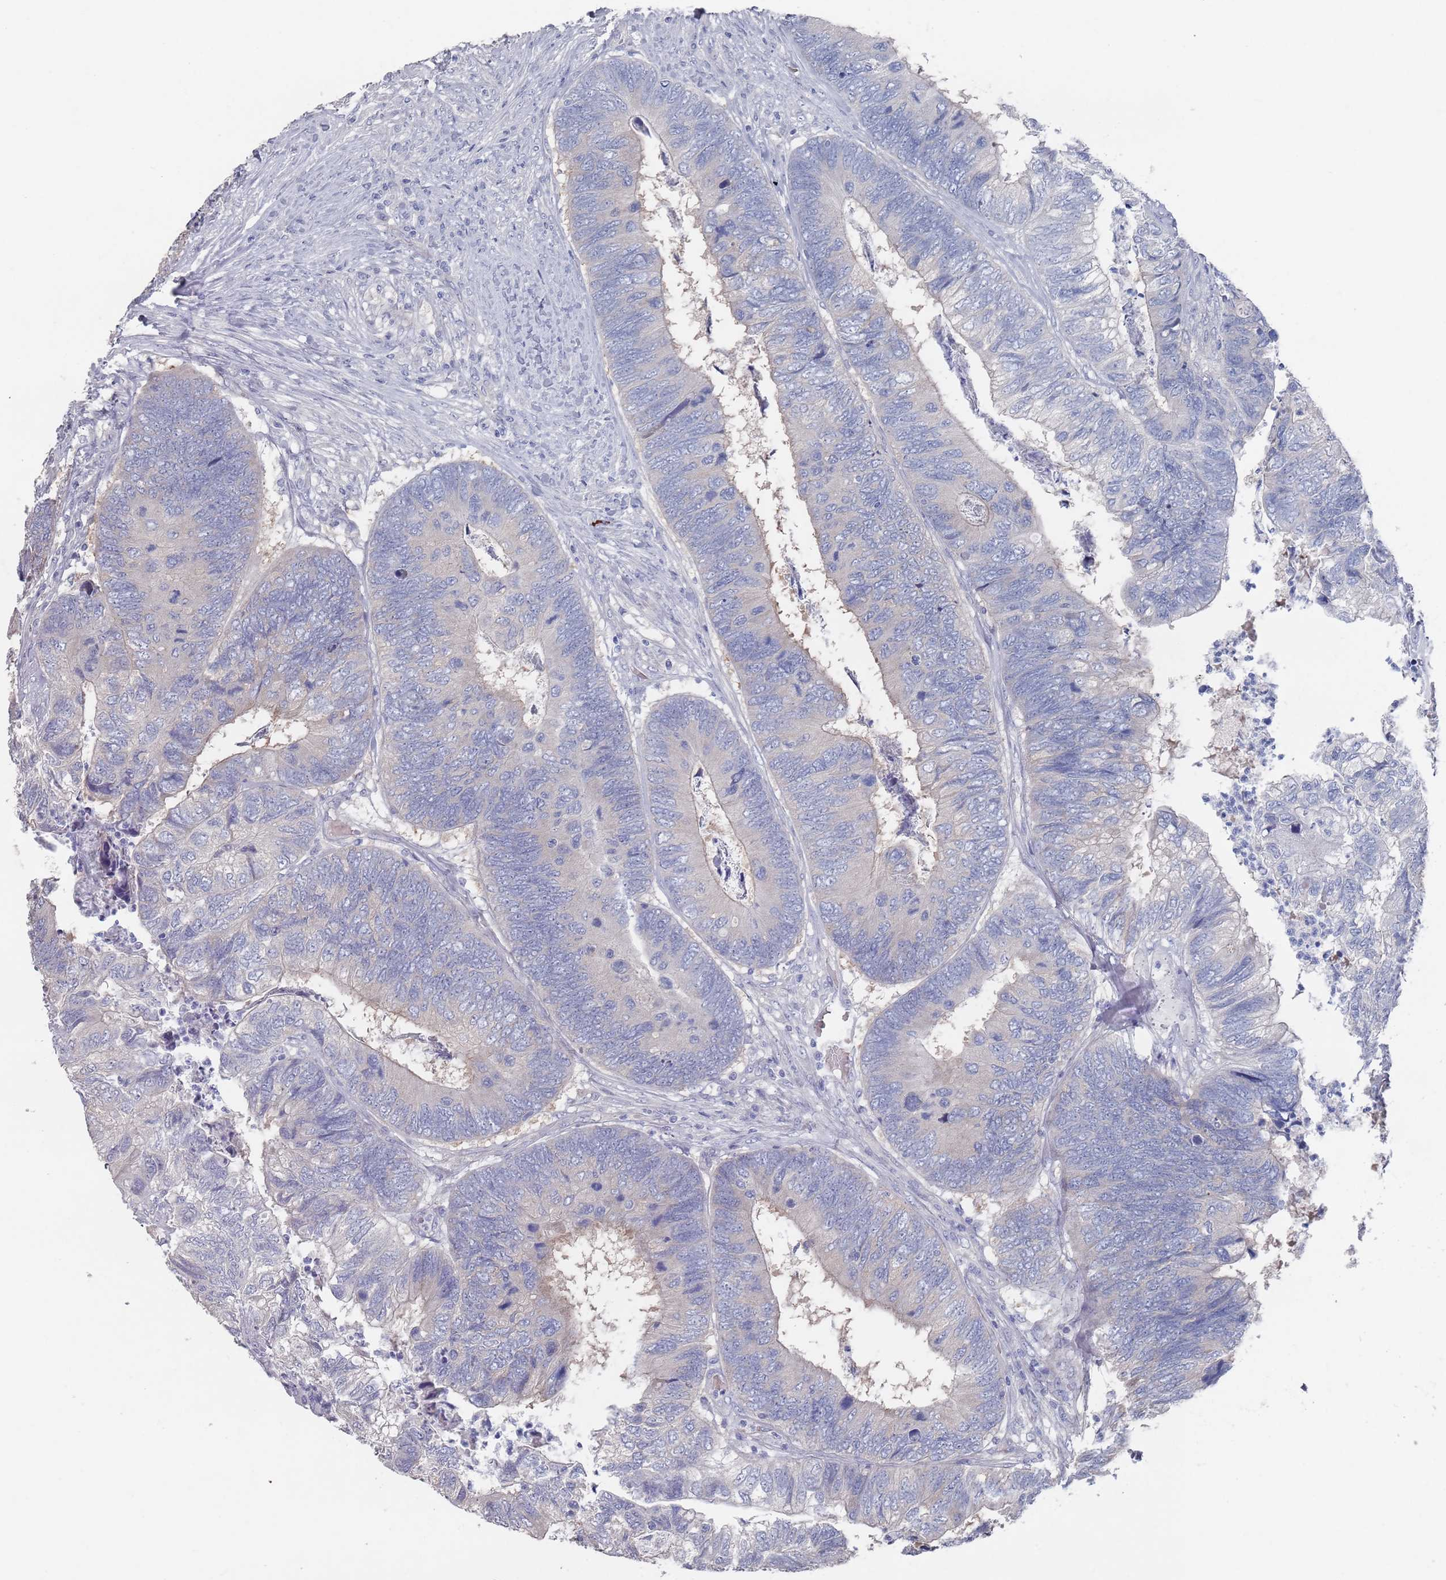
{"staining": {"intensity": "negative", "quantity": "none", "location": "none"}, "tissue": "colorectal cancer", "cell_type": "Tumor cells", "image_type": "cancer", "snomed": [{"axis": "morphology", "description": "Adenocarcinoma, NOS"}, {"axis": "topography", "description": "Colon"}], "caption": "Colorectal cancer stained for a protein using IHC shows no staining tumor cells.", "gene": "TMCO3", "patient": {"sex": "female", "age": 67}}